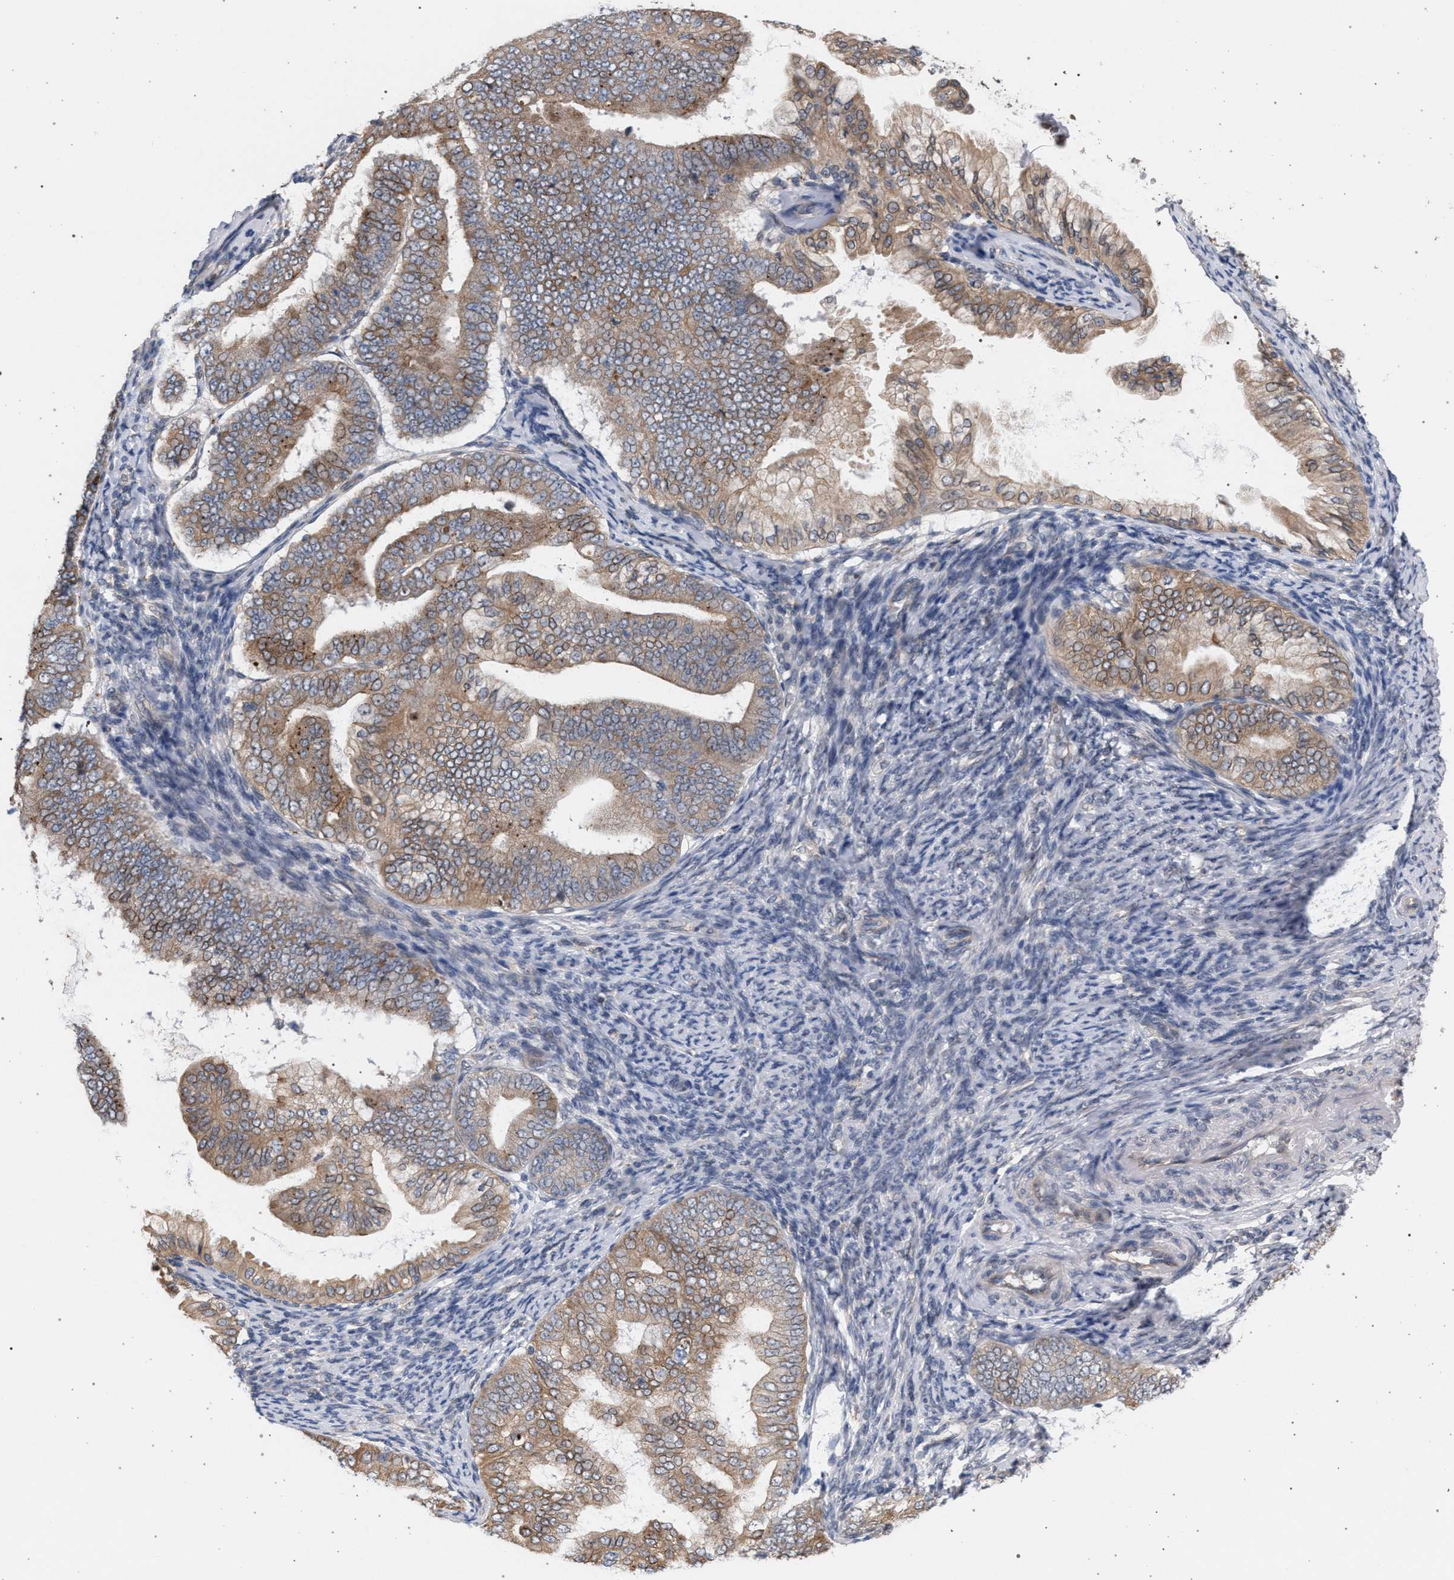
{"staining": {"intensity": "moderate", "quantity": ">75%", "location": "cytoplasmic/membranous"}, "tissue": "endometrial cancer", "cell_type": "Tumor cells", "image_type": "cancer", "snomed": [{"axis": "morphology", "description": "Adenocarcinoma, NOS"}, {"axis": "topography", "description": "Endometrium"}], "caption": "This image reveals immunohistochemistry (IHC) staining of human adenocarcinoma (endometrial), with medium moderate cytoplasmic/membranous staining in about >75% of tumor cells.", "gene": "ARPC5L", "patient": {"sex": "female", "age": 63}}